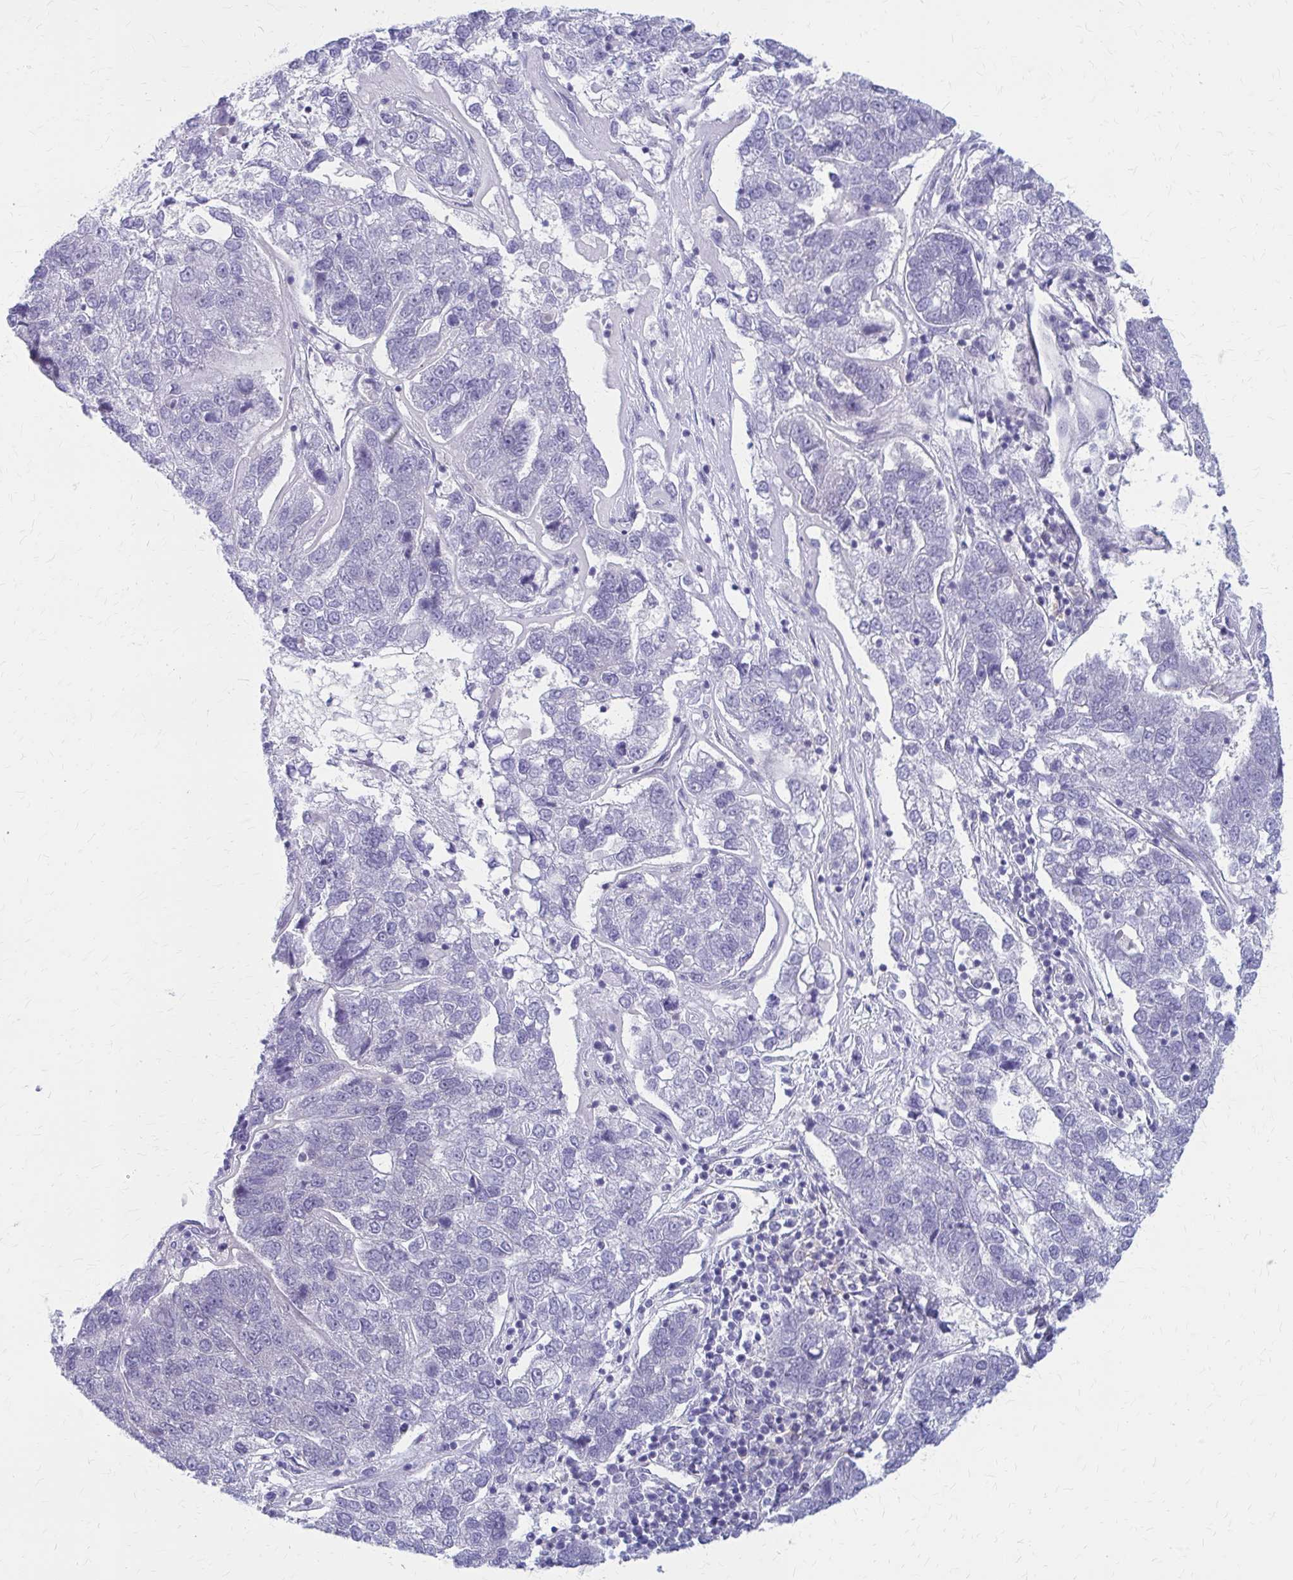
{"staining": {"intensity": "negative", "quantity": "none", "location": "none"}, "tissue": "pancreatic cancer", "cell_type": "Tumor cells", "image_type": "cancer", "snomed": [{"axis": "morphology", "description": "Adenocarcinoma, NOS"}, {"axis": "topography", "description": "Pancreas"}], "caption": "A high-resolution image shows IHC staining of pancreatic cancer, which shows no significant positivity in tumor cells.", "gene": "CLIC2", "patient": {"sex": "female", "age": 61}}